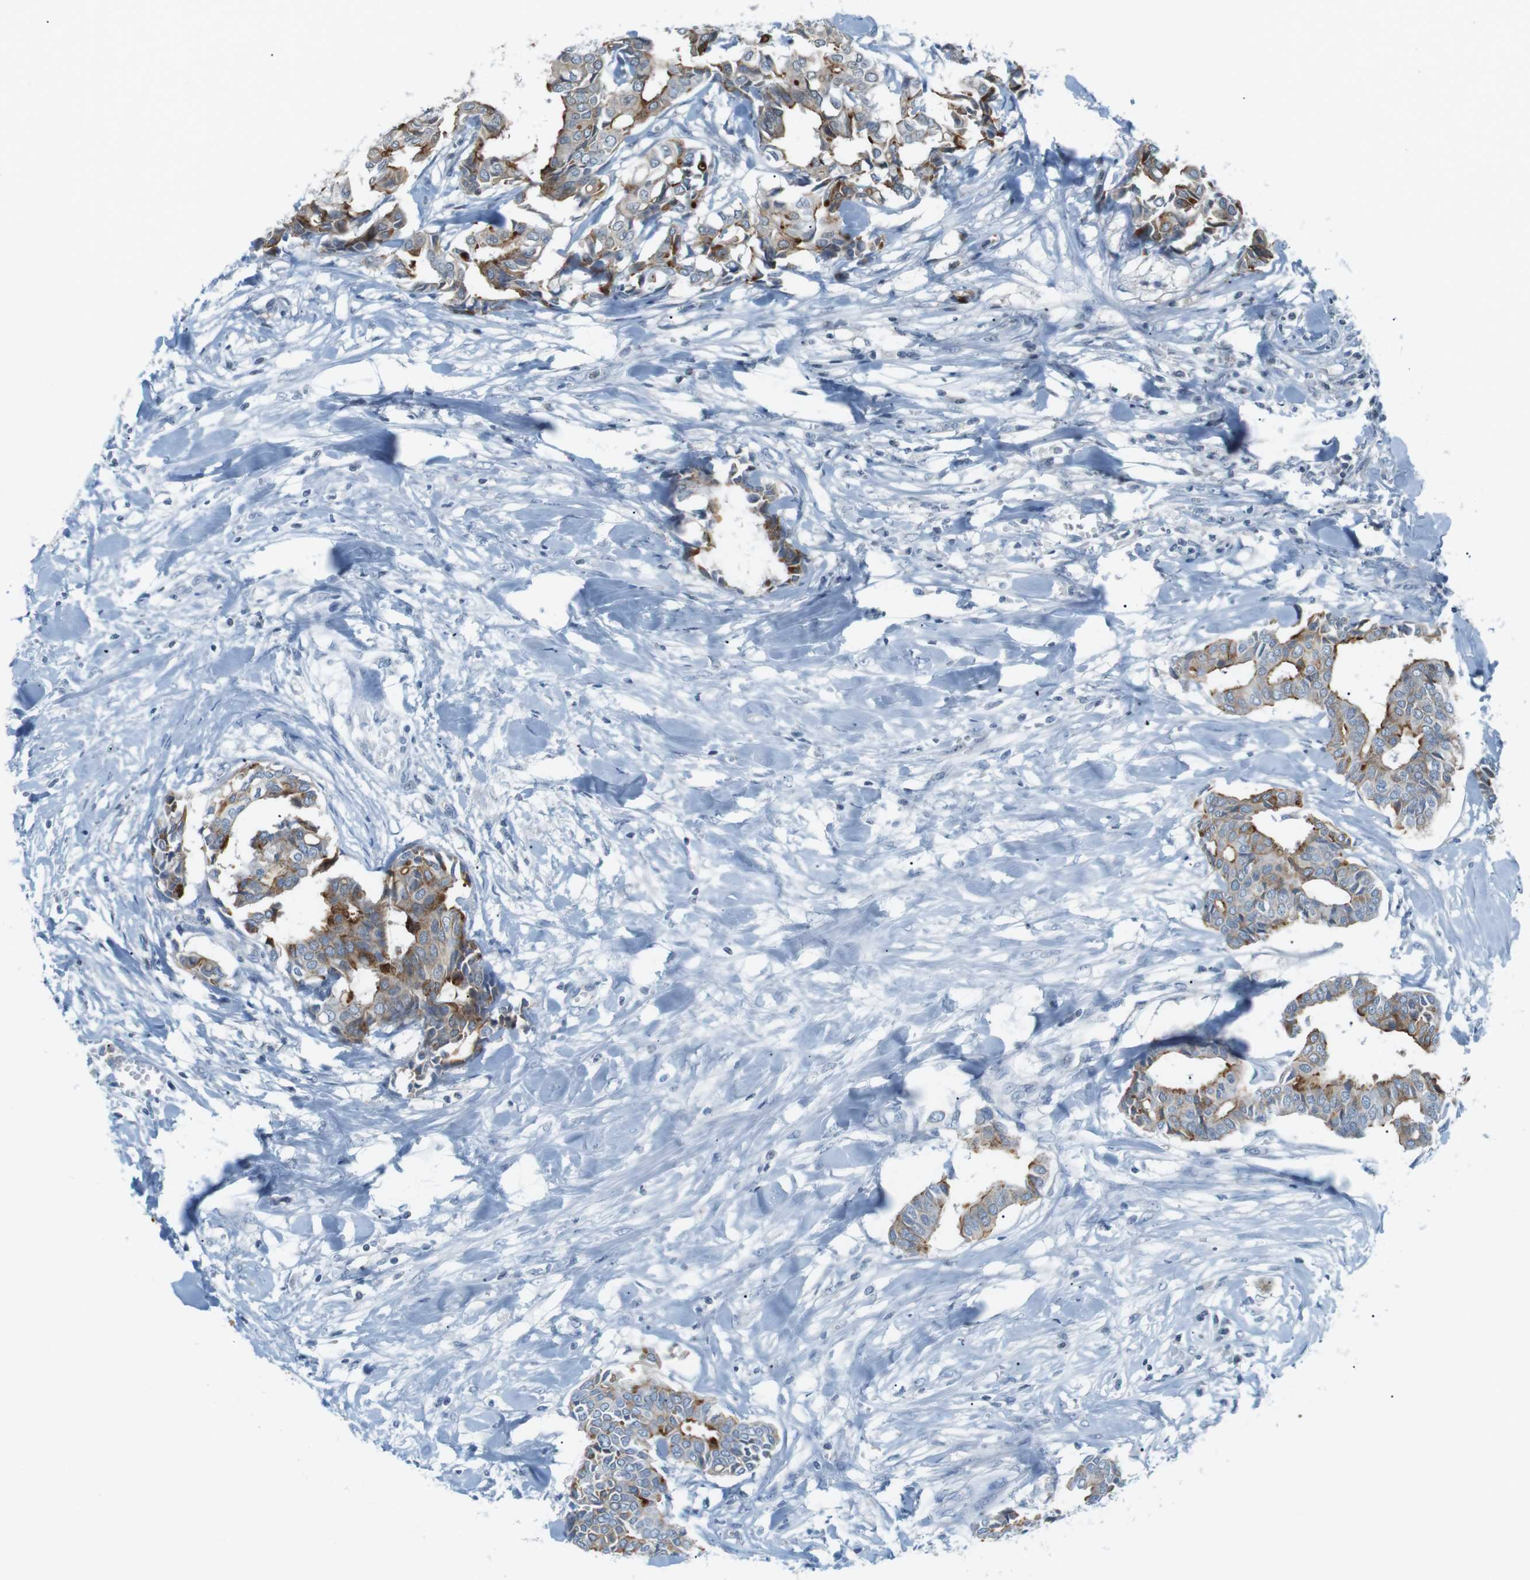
{"staining": {"intensity": "moderate", "quantity": ">75%", "location": "cytoplasmic/membranous"}, "tissue": "head and neck cancer", "cell_type": "Tumor cells", "image_type": "cancer", "snomed": [{"axis": "morphology", "description": "Adenocarcinoma, NOS"}, {"axis": "topography", "description": "Salivary gland"}, {"axis": "topography", "description": "Head-Neck"}], "caption": "Immunohistochemical staining of human head and neck cancer reveals medium levels of moderate cytoplasmic/membranous staining in about >75% of tumor cells.", "gene": "AZGP1", "patient": {"sex": "female", "age": 59}}